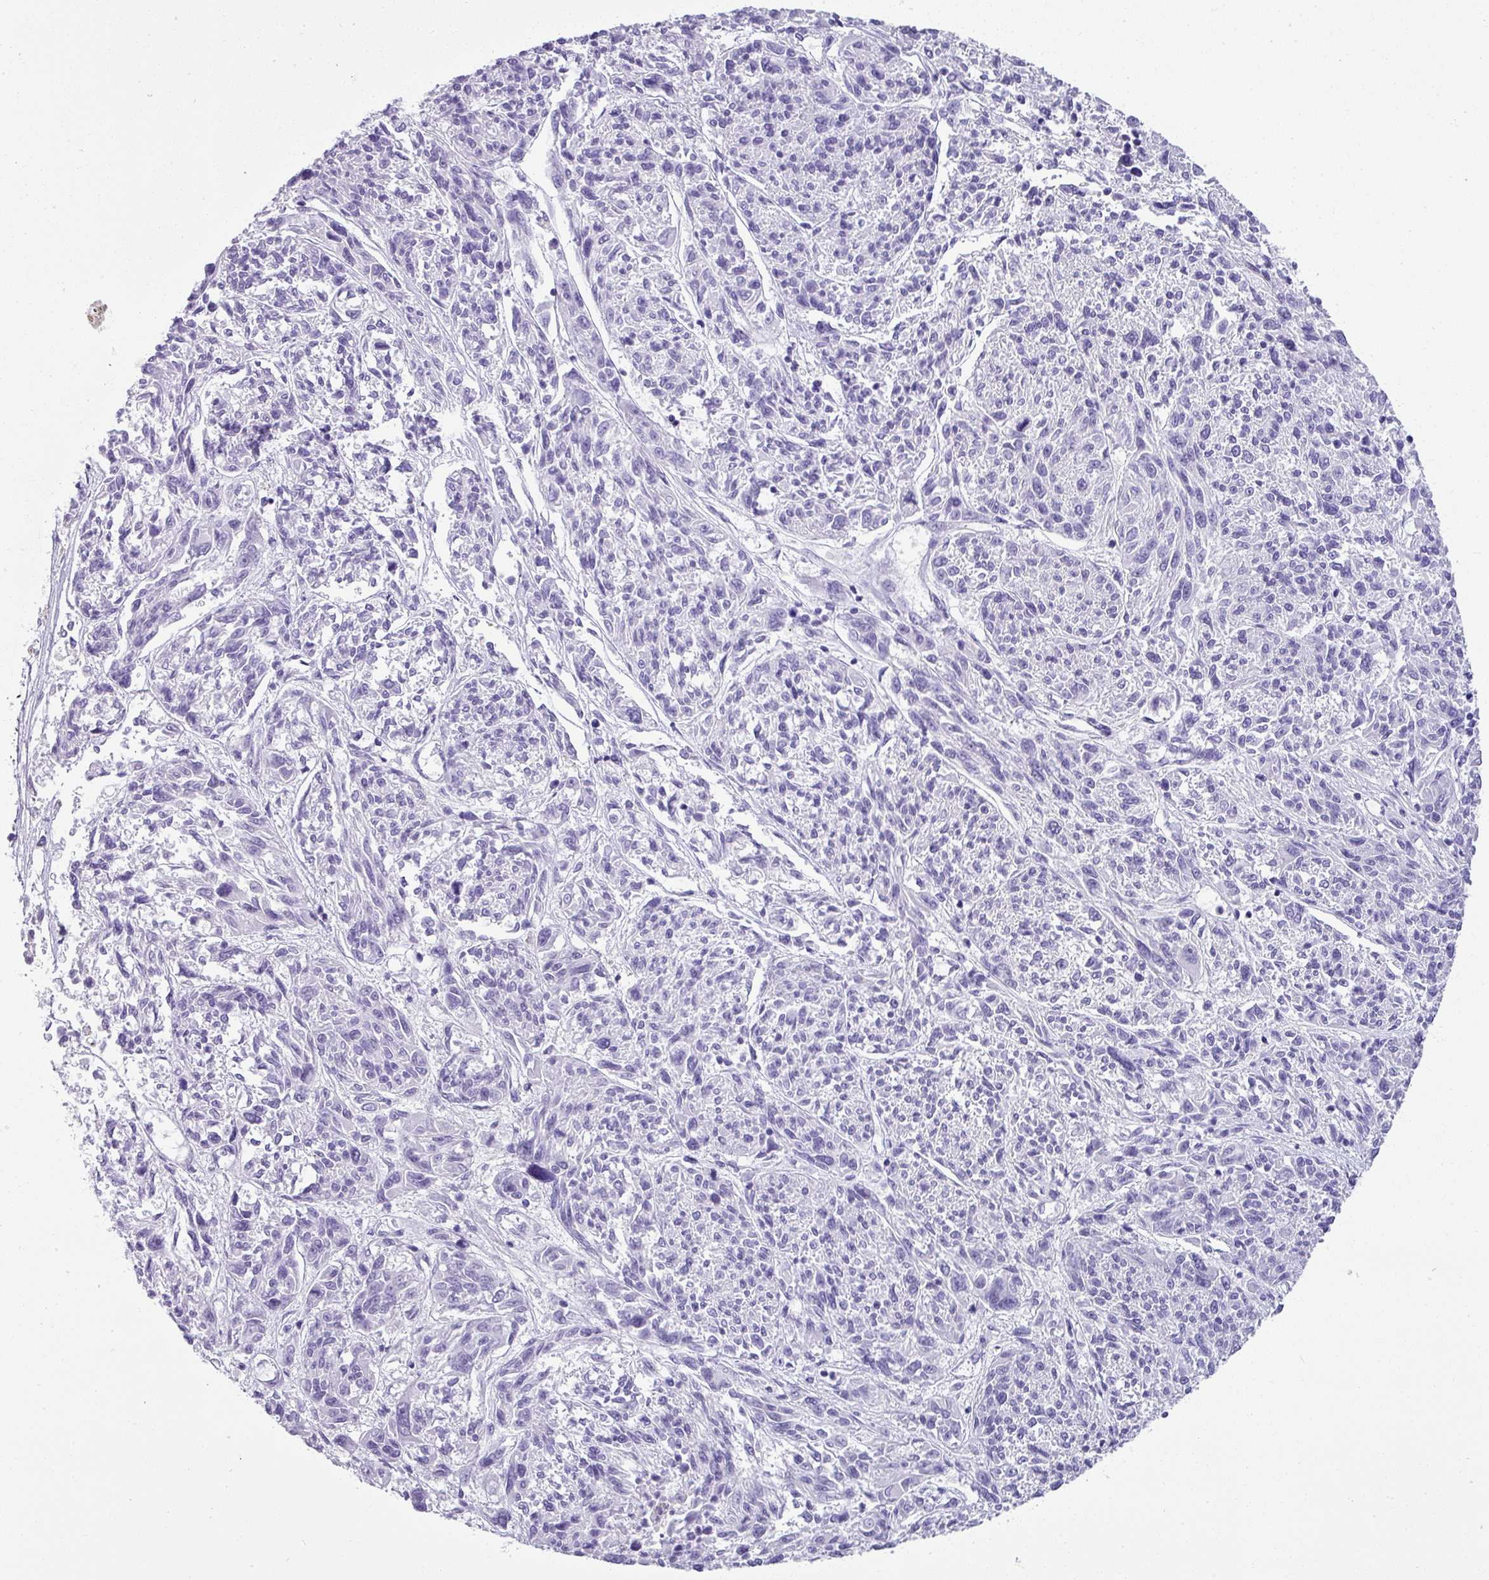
{"staining": {"intensity": "negative", "quantity": "none", "location": "none"}, "tissue": "melanoma", "cell_type": "Tumor cells", "image_type": "cancer", "snomed": [{"axis": "morphology", "description": "Malignant melanoma, NOS"}, {"axis": "topography", "description": "Skin"}], "caption": "Tumor cells show no significant expression in melanoma. The staining was performed using DAB to visualize the protein expression in brown, while the nuclei were stained in blue with hematoxylin (Magnification: 20x).", "gene": "ZNF568", "patient": {"sex": "male", "age": 53}}